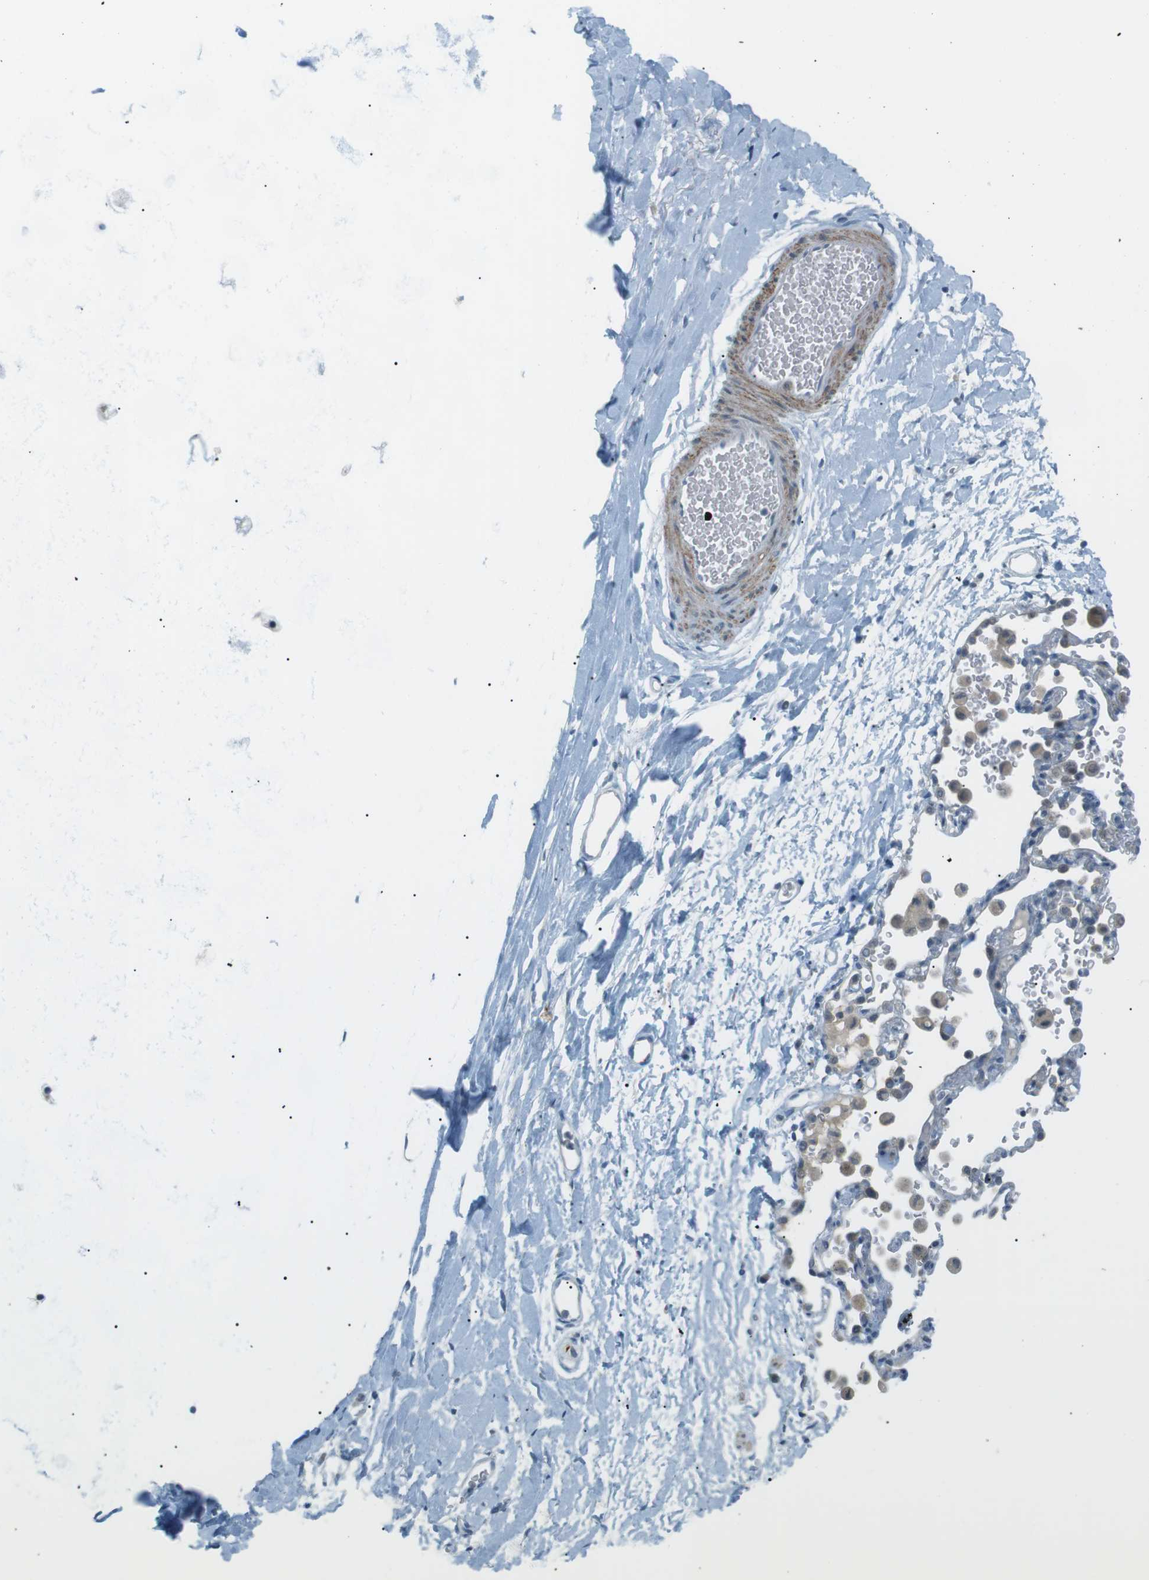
{"staining": {"intensity": "negative", "quantity": "none", "location": "none"}, "tissue": "adipose tissue", "cell_type": "Adipocytes", "image_type": "normal", "snomed": [{"axis": "morphology", "description": "Normal tissue, NOS"}, {"axis": "topography", "description": "Cartilage tissue"}, {"axis": "topography", "description": "Bronchus"}], "caption": "DAB (3,3'-diaminobenzidine) immunohistochemical staining of unremarkable human adipose tissue demonstrates no significant positivity in adipocytes.", "gene": "RTN3", "patient": {"sex": "female", "age": 53}}